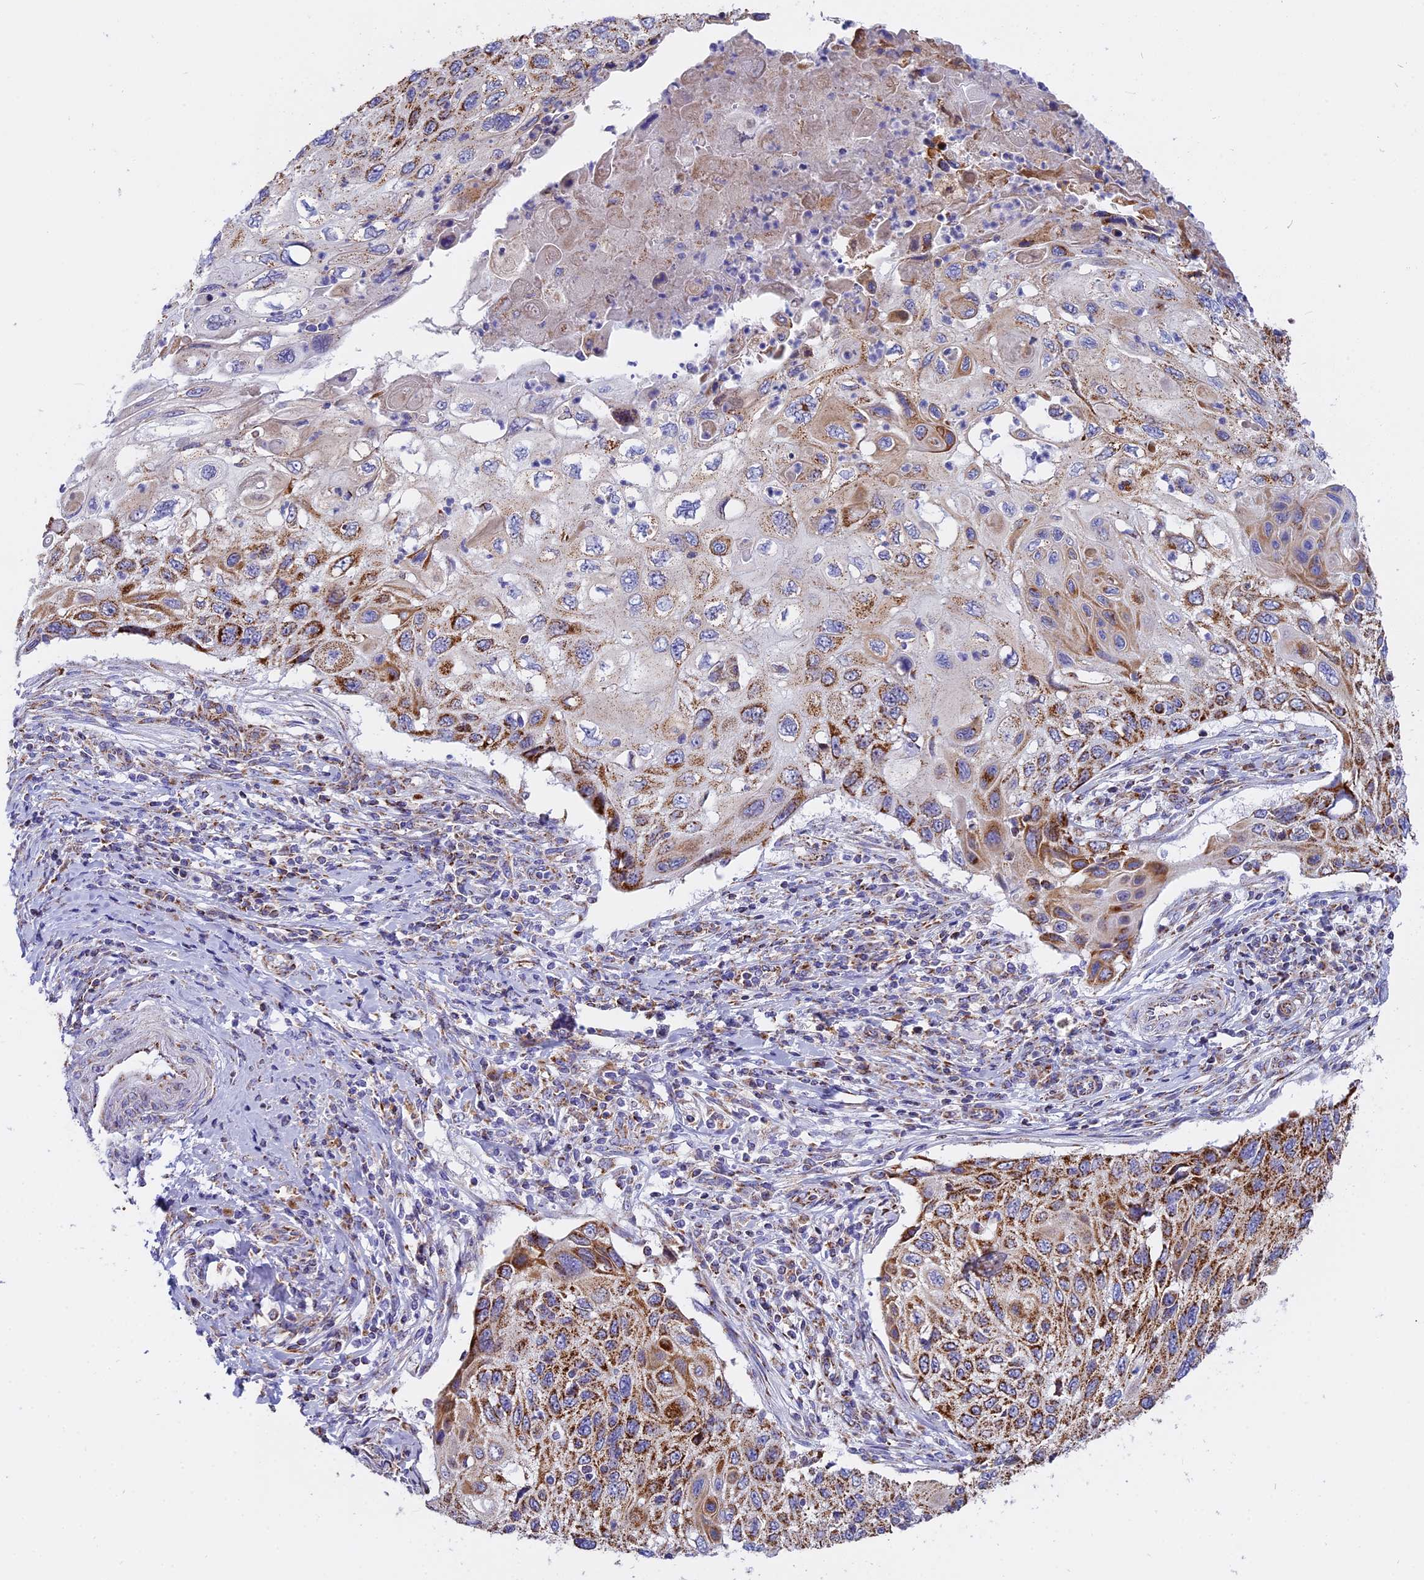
{"staining": {"intensity": "moderate", "quantity": ">75%", "location": "cytoplasmic/membranous"}, "tissue": "cervical cancer", "cell_type": "Tumor cells", "image_type": "cancer", "snomed": [{"axis": "morphology", "description": "Squamous cell carcinoma, NOS"}, {"axis": "topography", "description": "Cervix"}], "caption": "Immunohistochemistry image of neoplastic tissue: human cervical squamous cell carcinoma stained using immunohistochemistry (IHC) demonstrates medium levels of moderate protein expression localized specifically in the cytoplasmic/membranous of tumor cells, appearing as a cytoplasmic/membranous brown color.", "gene": "MRPS34", "patient": {"sex": "female", "age": 70}}